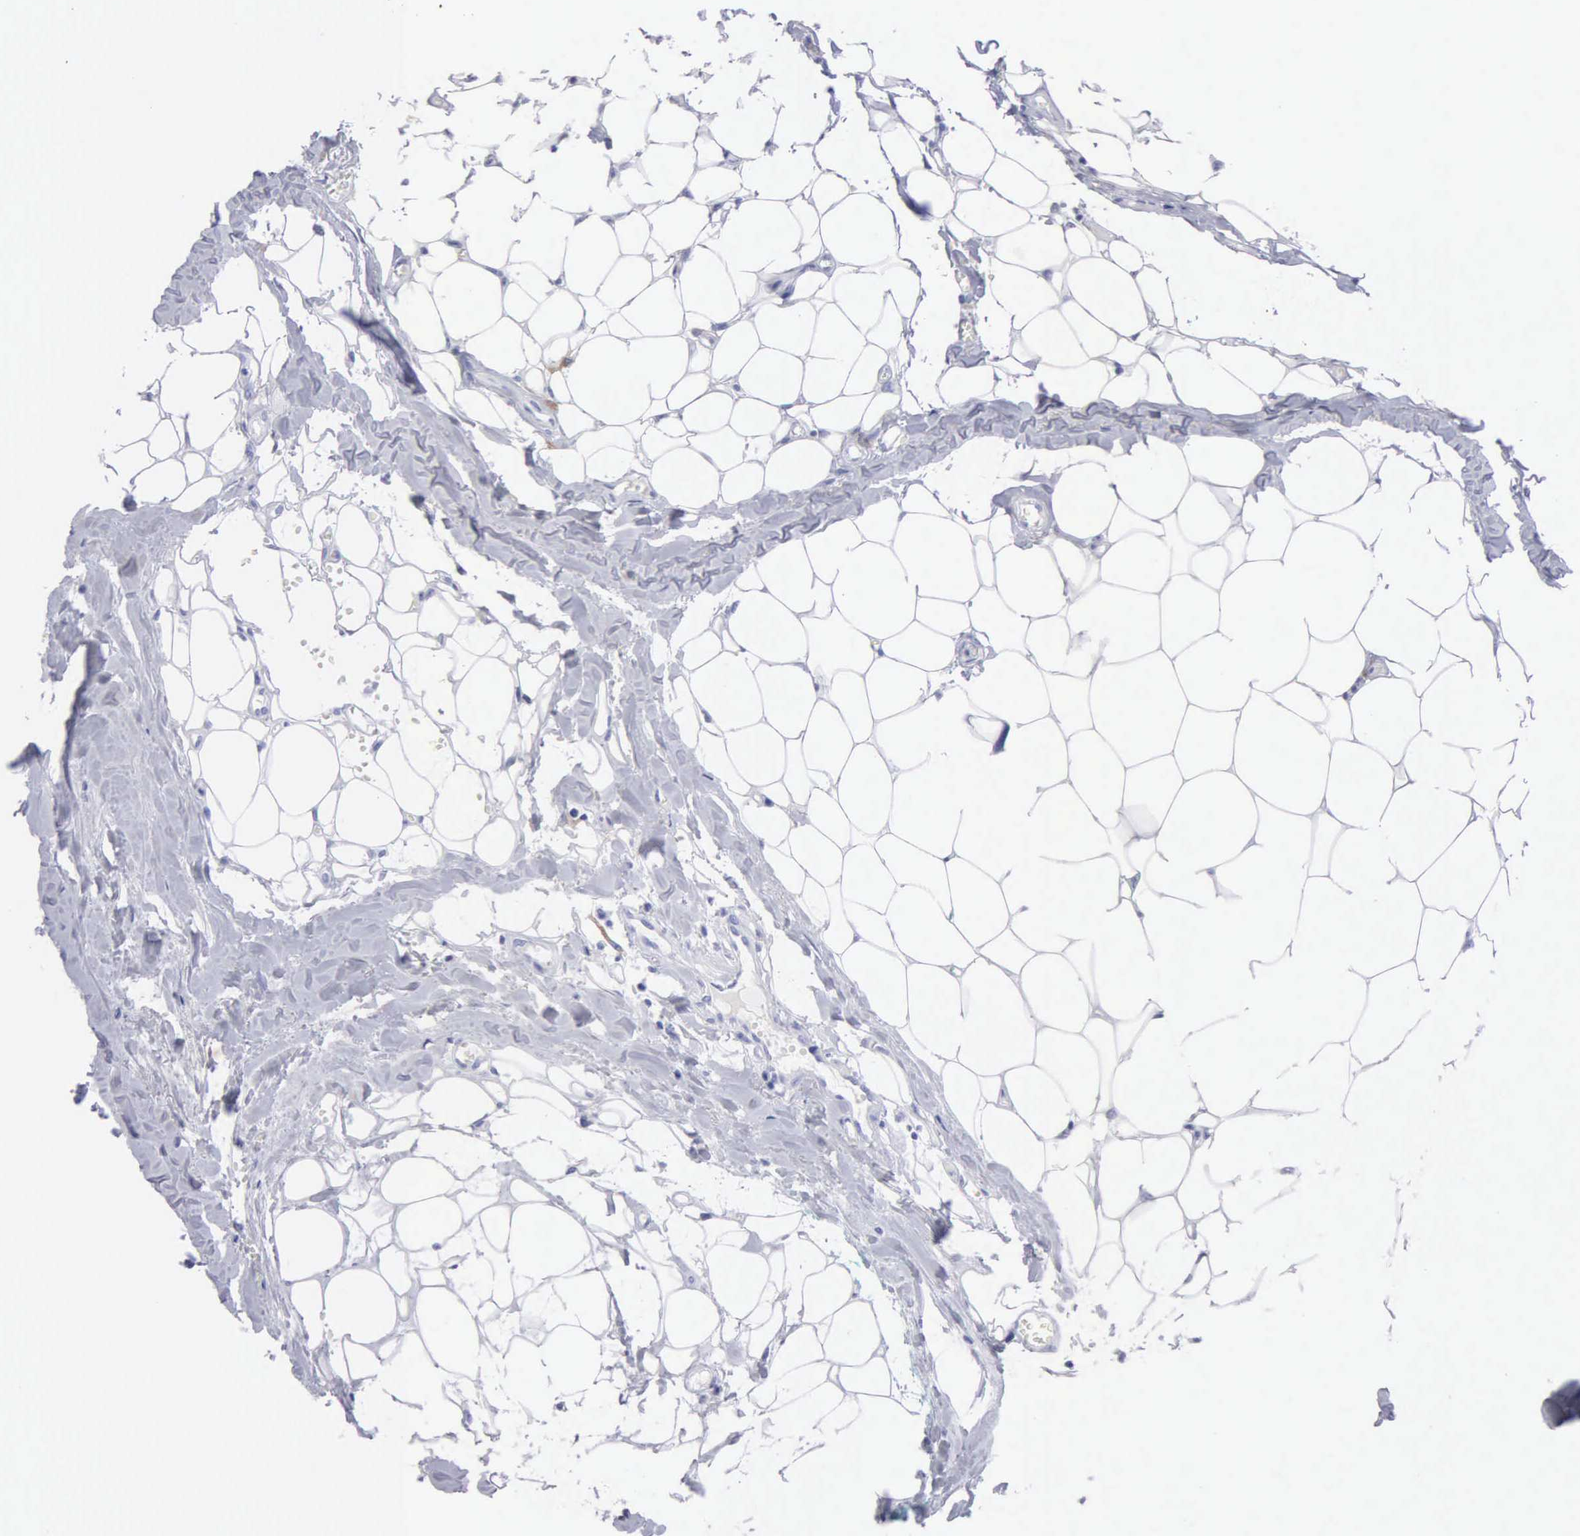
{"staining": {"intensity": "negative", "quantity": "none", "location": "none"}, "tissue": "head and neck cancer", "cell_type": "Tumor cells", "image_type": "cancer", "snomed": [{"axis": "morphology", "description": "Squamous cell carcinoma, NOS"}, {"axis": "topography", "description": "Oral tissue"}, {"axis": "topography", "description": "Head-Neck"}], "caption": "DAB immunohistochemical staining of squamous cell carcinoma (head and neck) shows no significant positivity in tumor cells.", "gene": "CYP19A1", "patient": {"sex": "female", "age": 82}}